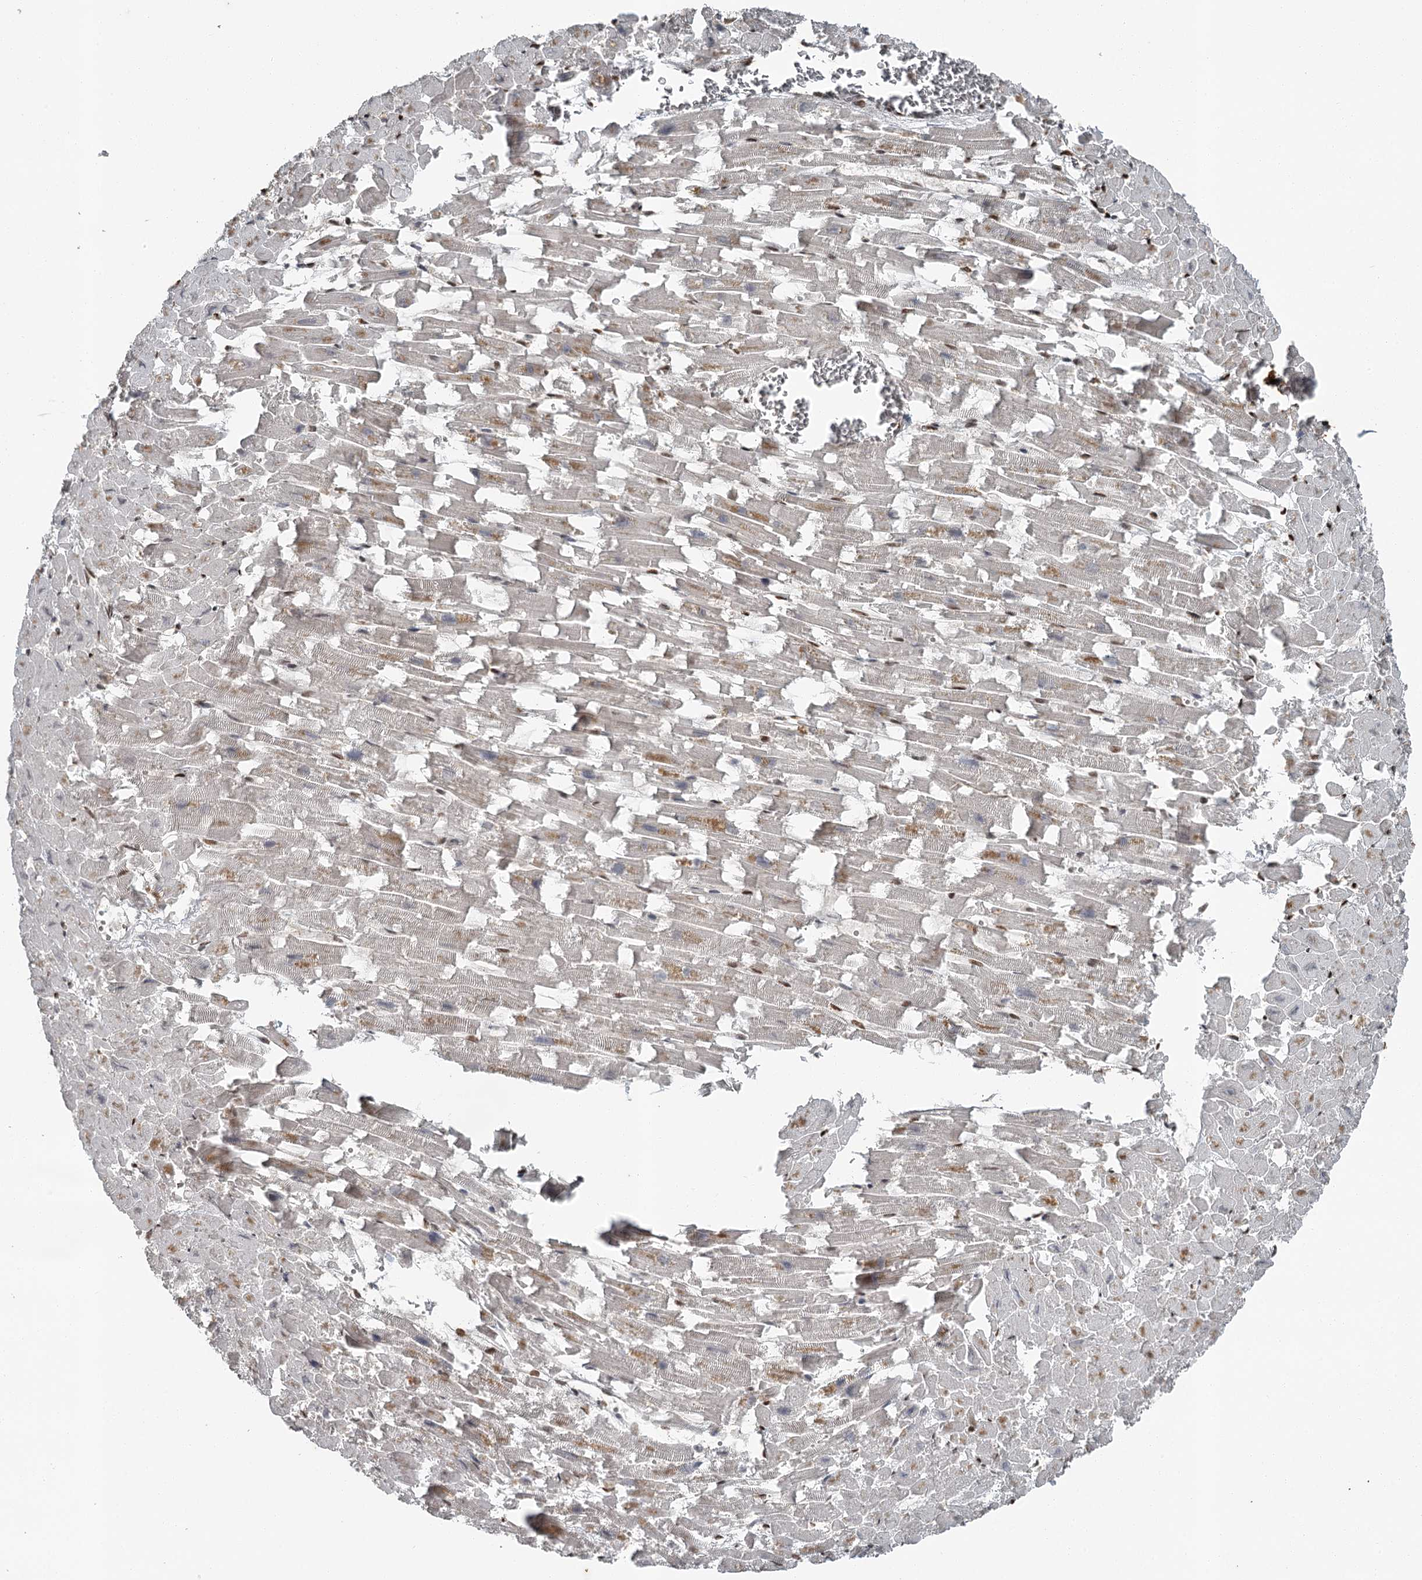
{"staining": {"intensity": "strong", "quantity": "25%-75%", "location": "nuclear"}, "tissue": "heart muscle", "cell_type": "Cardiomyocytes", "image_type": "normal", "snomed": [{"axis": "morphology", "description": "Normal tissue, NOS"}, {"axis": "topography", "description": "Heart"}], "caption": "Immunohistochemistry photomicrograph of unremarkable heart muscle: human heart muscle stained using IHC displays high levels of strong protein expression localized specifically in the nuclear of cardiomyocytes, appearing as a nuclear brown color.", "gene": "RBBP7", "patient": {"sex": "female", "age": 64}}